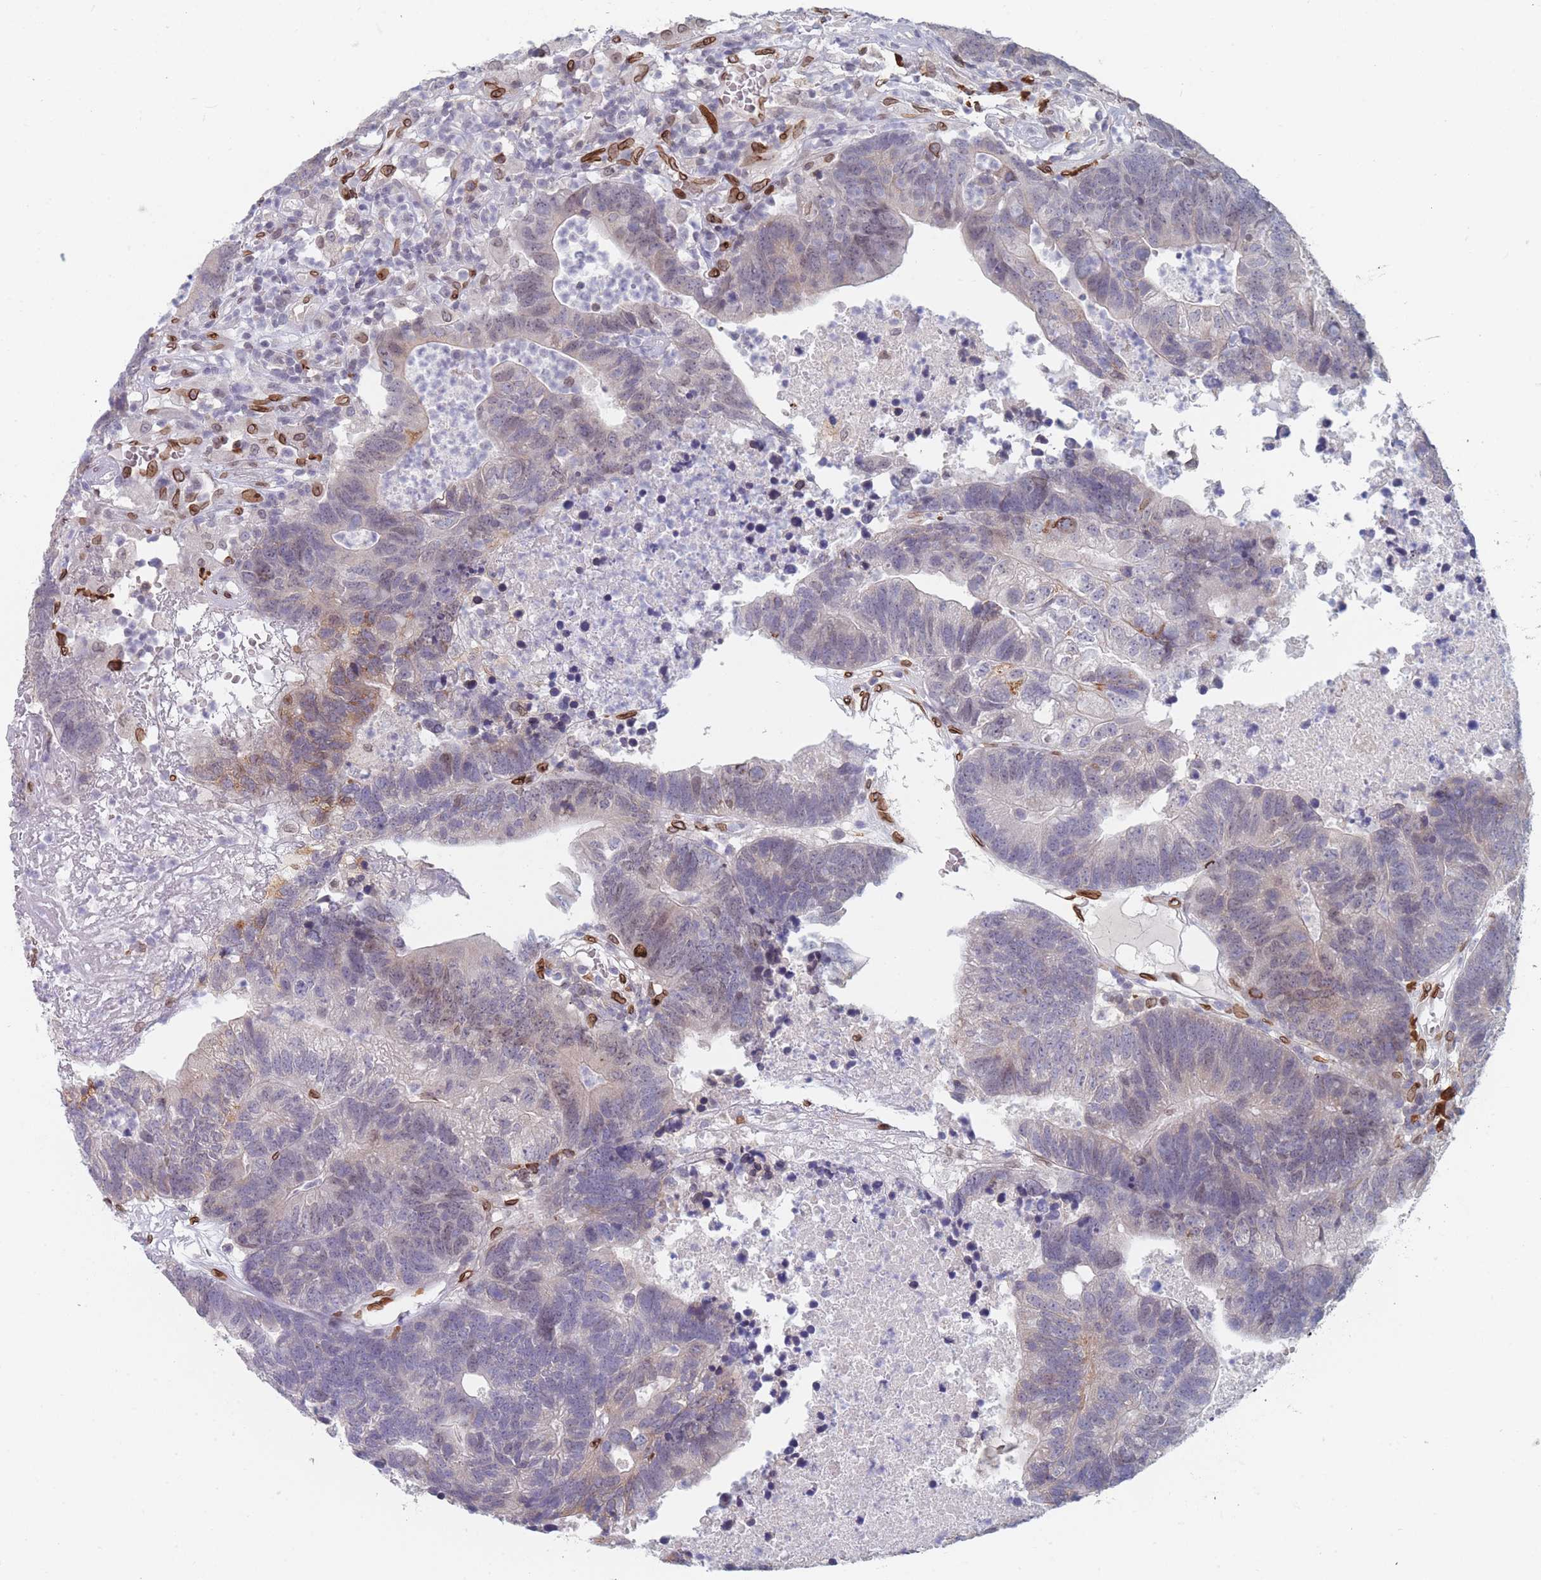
{"staining": {"intensity": "negative", "quantity": "none", "location": "none"}, "tissue": "colorectal cancer", "cell_type": "Tumor cells", "image_type": "cancer", "snomed": [{"axis": "morphology", "description": "Adenocarcinoma, NOS"}, {"axis": "topography", "description": "Colon"}], "caption": "High power microscopy image of an immunohistochemistry photomicrograph of colorectal adenocarcinoma, revealing no significant positivity in tumor cells.", "gene": "ZBTB1", "patient": {"sex": "female", "age": 48}}